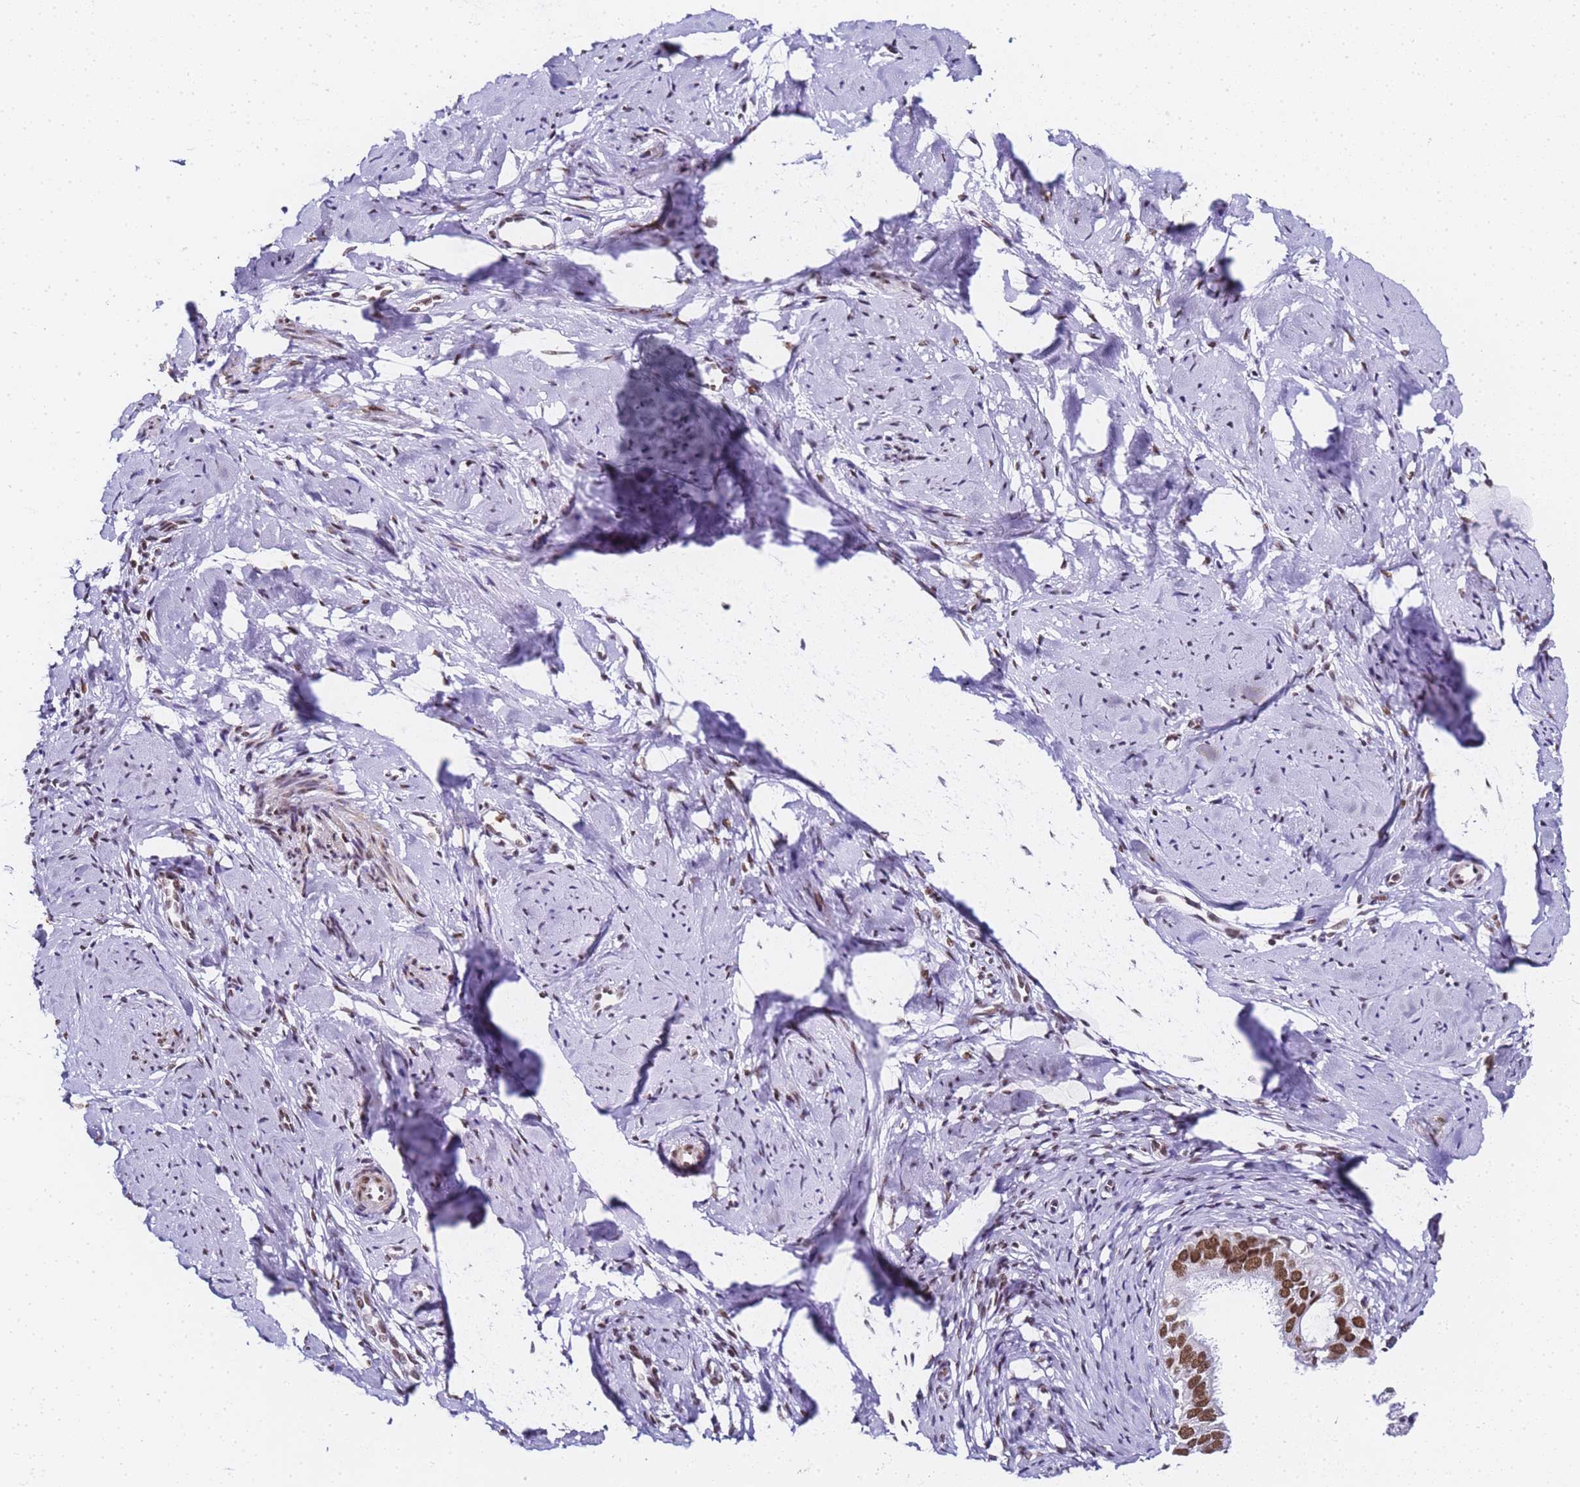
{"staining": {"intensity": "moderate", "quantity": "25%-75%", "location": "nuclear"}, "tissue": "cervix", "cell_type": "Glandular cells", "image_type": "normal", "snomed": [{"axis": "morphology", "description": "Normal tissue, NOS"}, {"axis": "topography", "description": "Cervix"}], "caption": "Protein expression by immunohistochemistry displays moderate nuclear expression in approximately 25%-75% of glandular cells in normal cervix. The staining is performed using DAB brown chromogen to label protein expression. The nuclei are counter-stained blue using hematoxylin.", "gene": "POLR1A", "patient": {"sex": "female", "age": 57}}